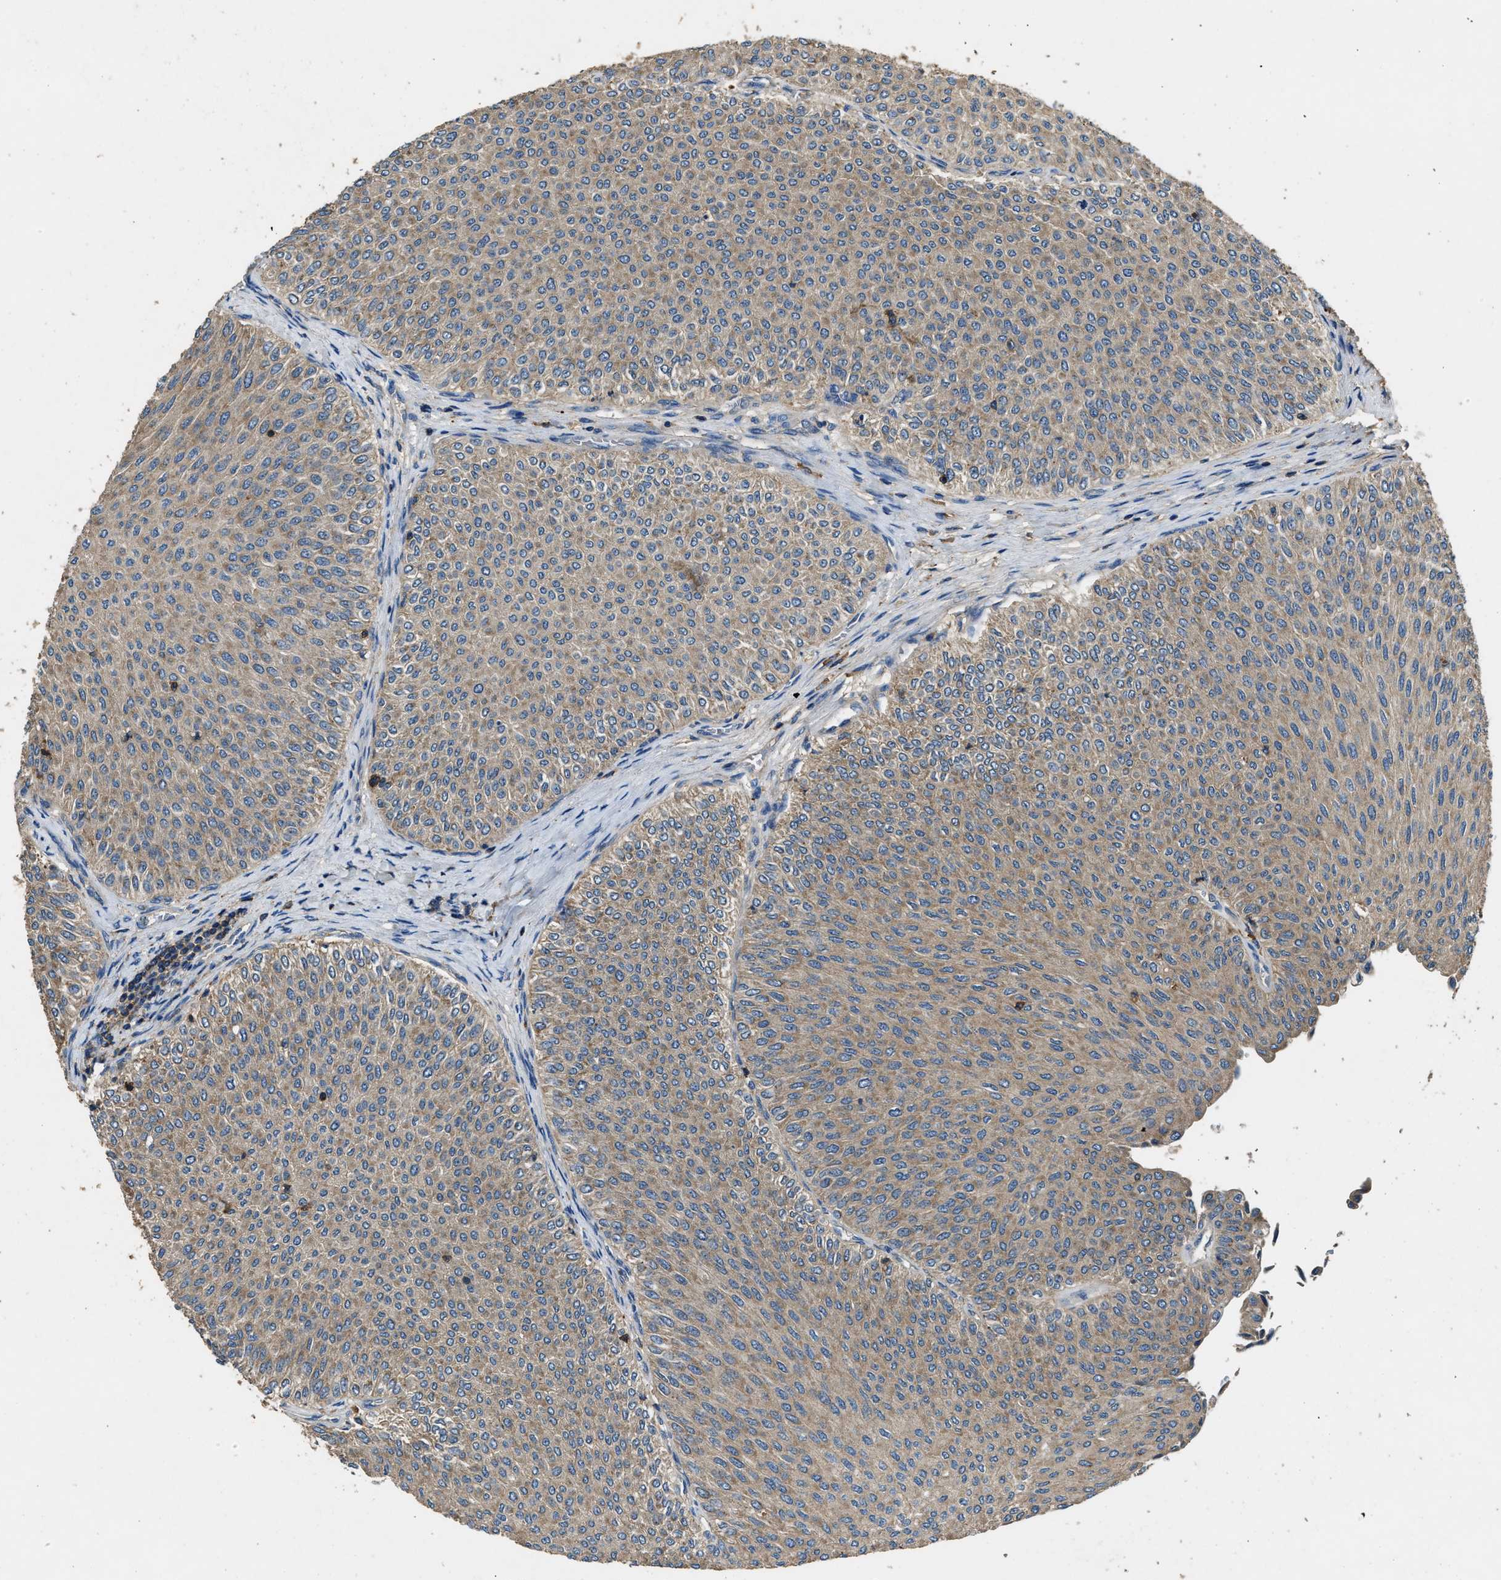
{"staining": {"intensity": "moderate", "quantity": ">75%", "location": "cytoplasmic/membranous"}, "tissue": "urothelial cancer", "cell_type": "Tumor cells", "image_type": "cancer", "snomed": [{"axis": "morphology", "description": "Urothelial carcinoma, Low grade"}, {"axis": "topography", "description": "Urinary bladder"}], "caption": "There is medium levels of moderate cytoplasmic/membranous staining in tumor cells of urothelial cancer, as demonstrated by immunohistochemical staining (brown color).", "gene": "BLOC1S1", "patient": {"sex": "male", "age": 78}}